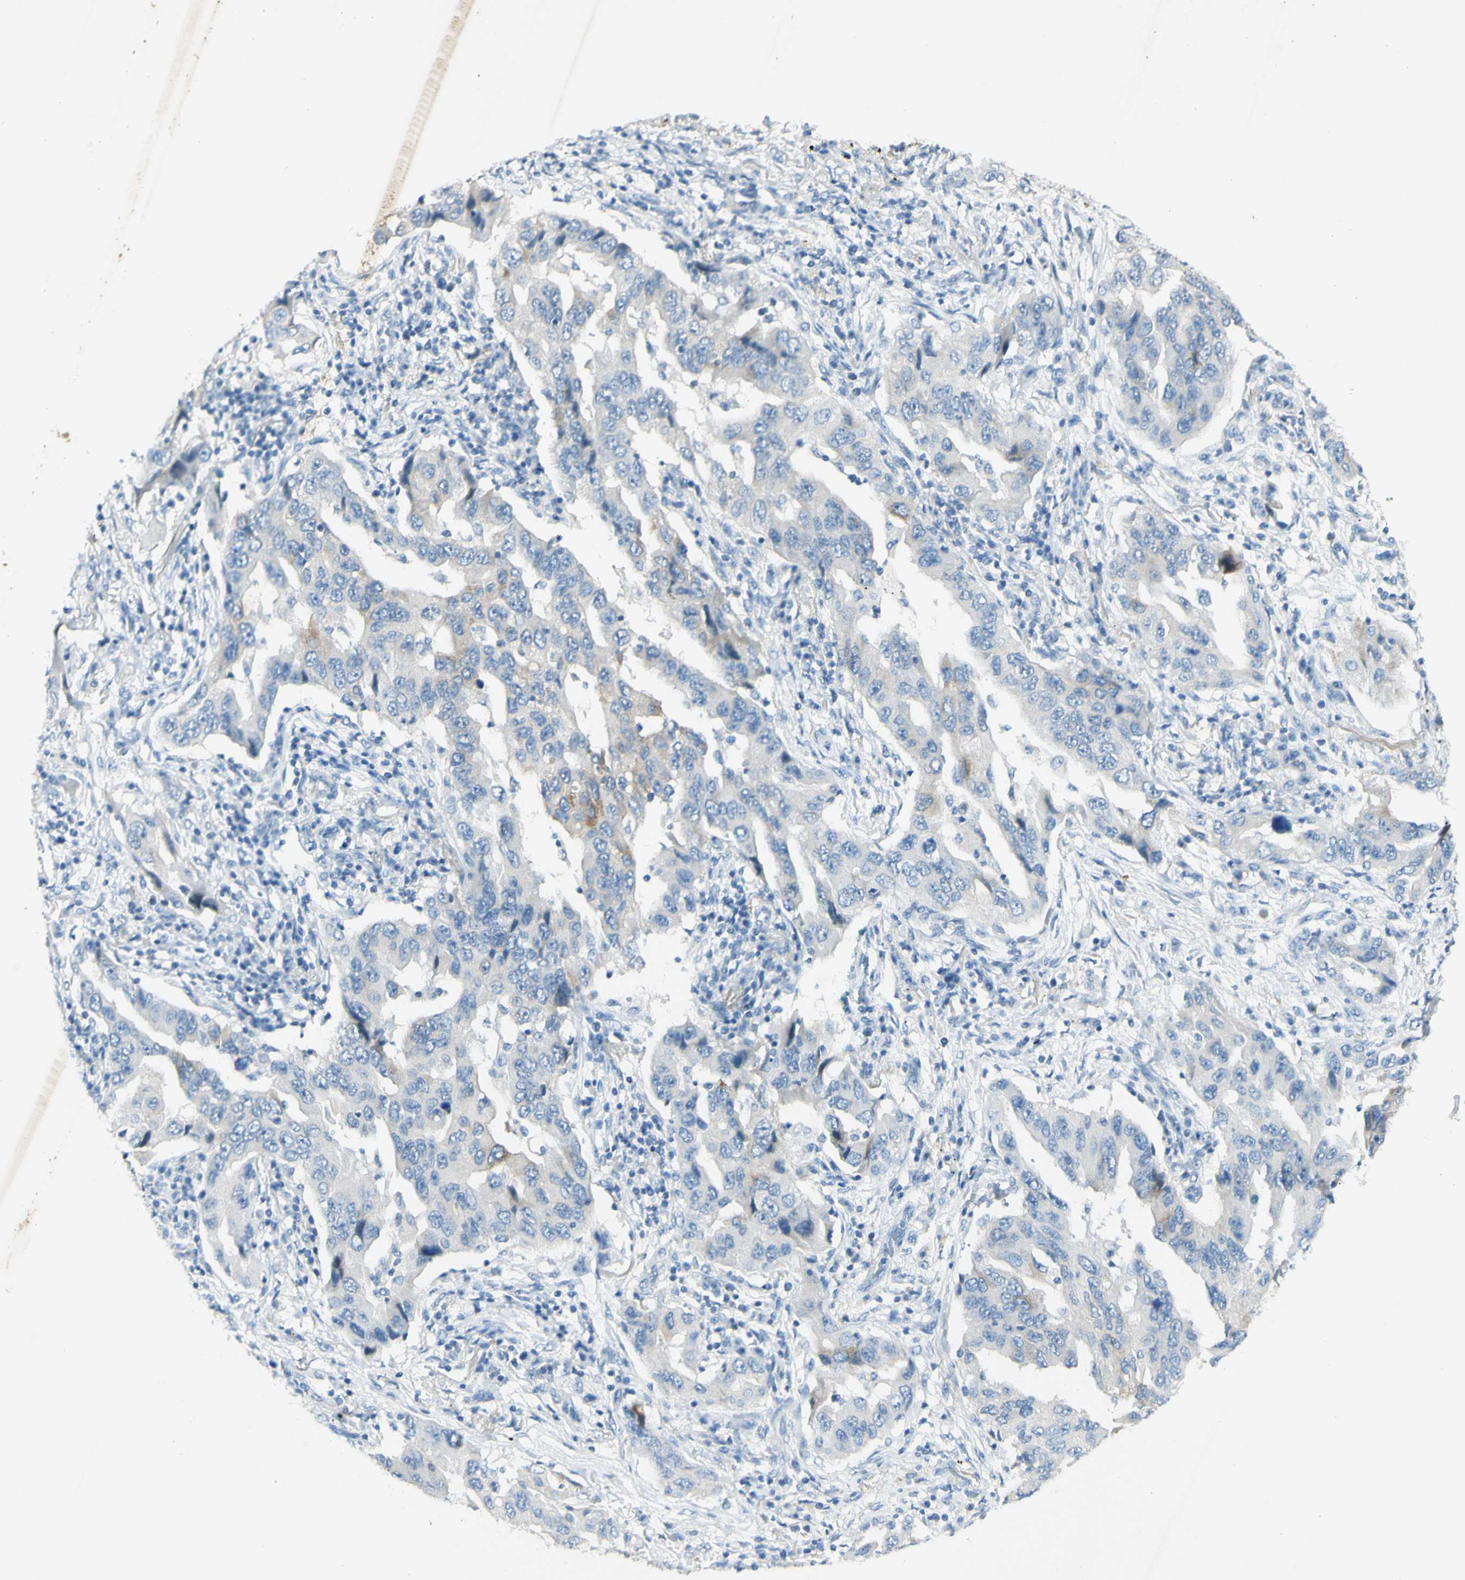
{"staining": {"intensity": "weak", "quantity": "<25%", "location": "cytoplasmic/membranous"}, "tissue": "lung cancer", "cell_type": "Tumor cells", "image_type": "cancer", "snomed": [{"axis": "morphology", "description": "Adenocarcinoma, NOS"}, {"axis": "topography", "description": "Lung"}], "caption": "Micrograph shows no significant protein positivity in tumor cells of lung cancer.", "gene": "GDF15", "patient": {"sex": "female", "age": 65}}